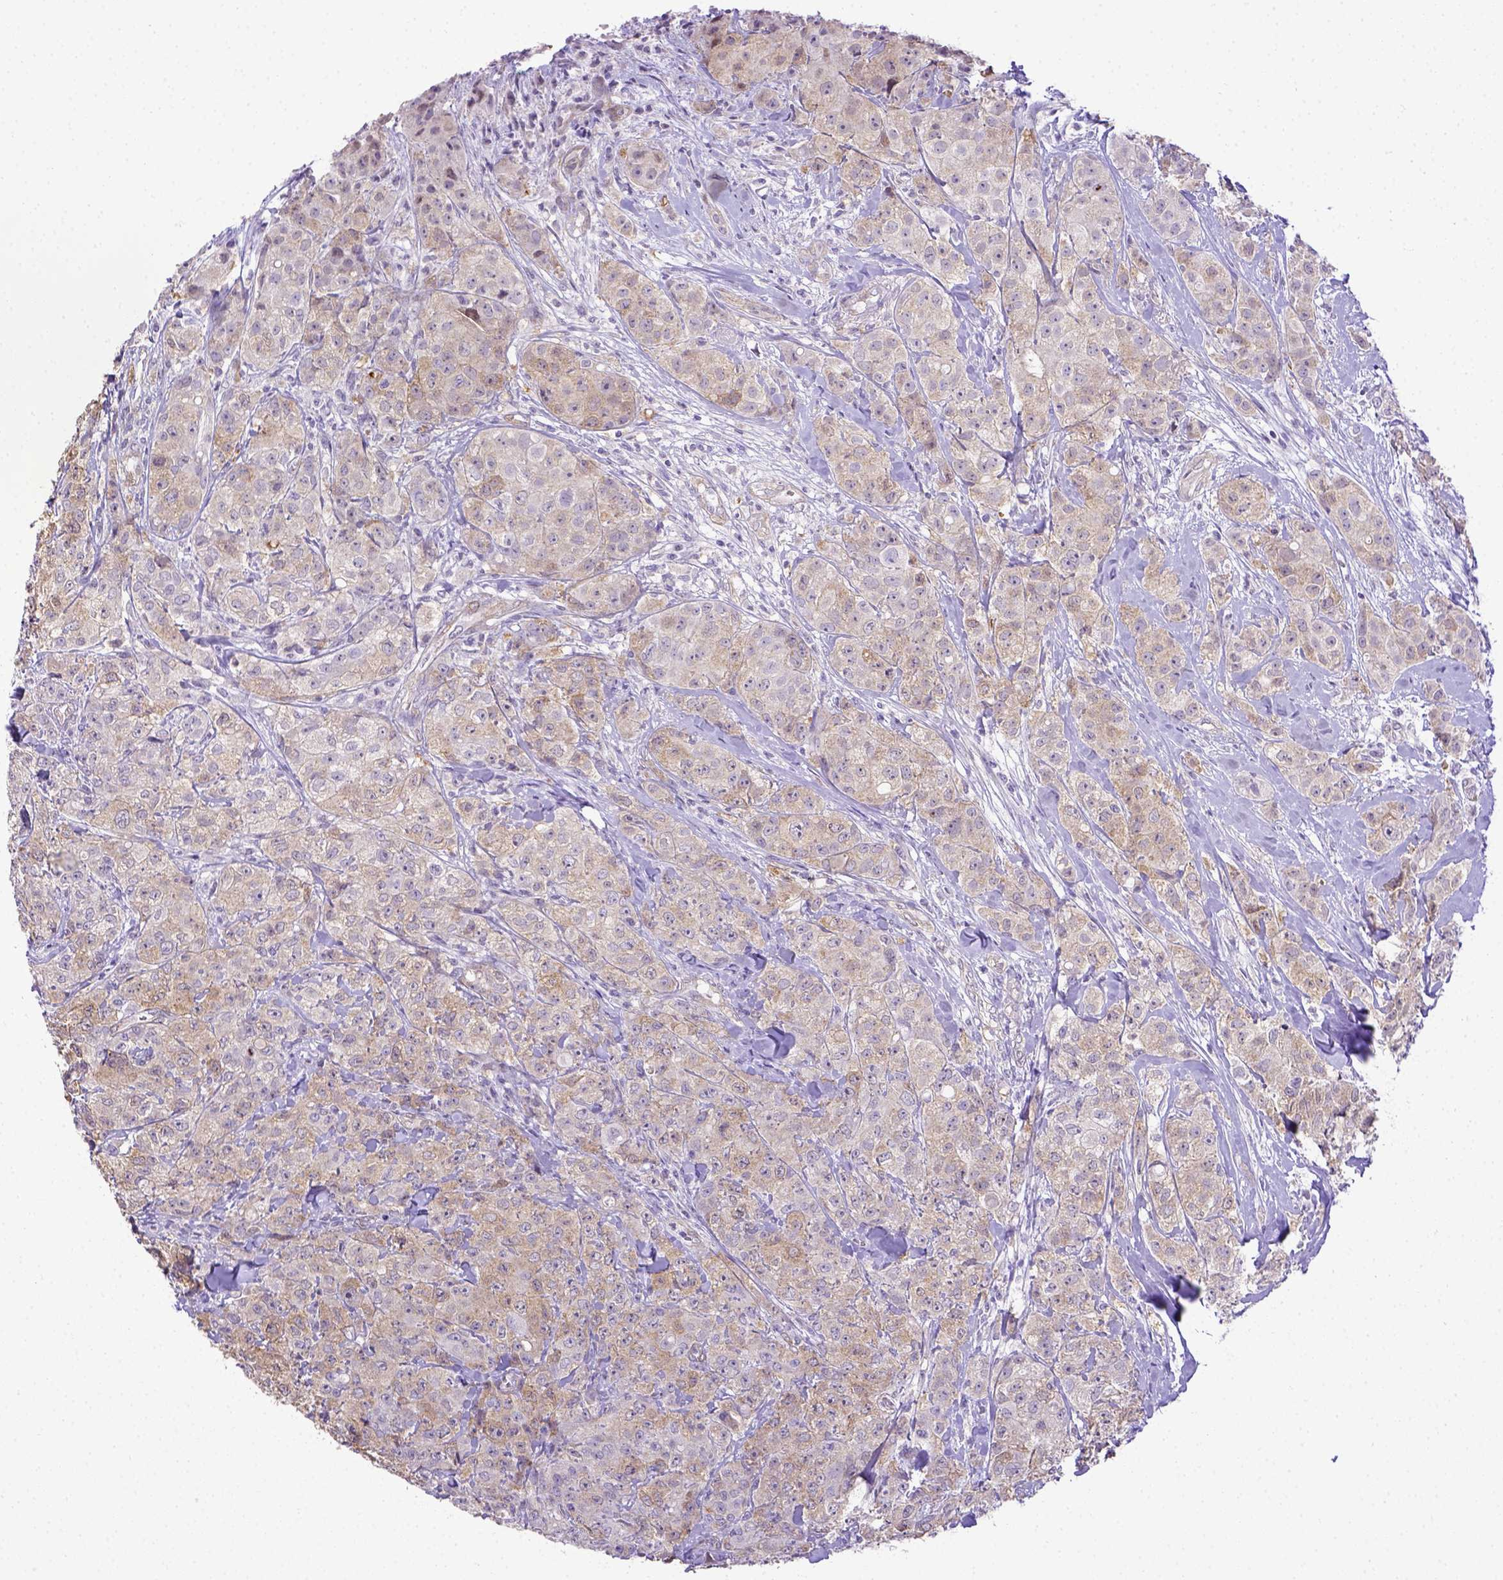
{"staining": {"intensity": "weak", "quantity": "25%-75%", "location": "cytoplasmic/membranous"}, "tissue": "breast cancer", "cell_type": "Tumor cells", "image_type": "cancer", "snomed": [{"axis": "morphology", "description": "Duct carcinoma"}, {"axis": "topography", "description": "Breast"}], "caption": "Tumor cells display low levels of weak cytoplasmic/membranous expression in approximately 25%-75% of cells in breast cancer (intraductal carcinoma).", "gene": "BTN1A1", "patient": {"sex": "female", "age": 43}}